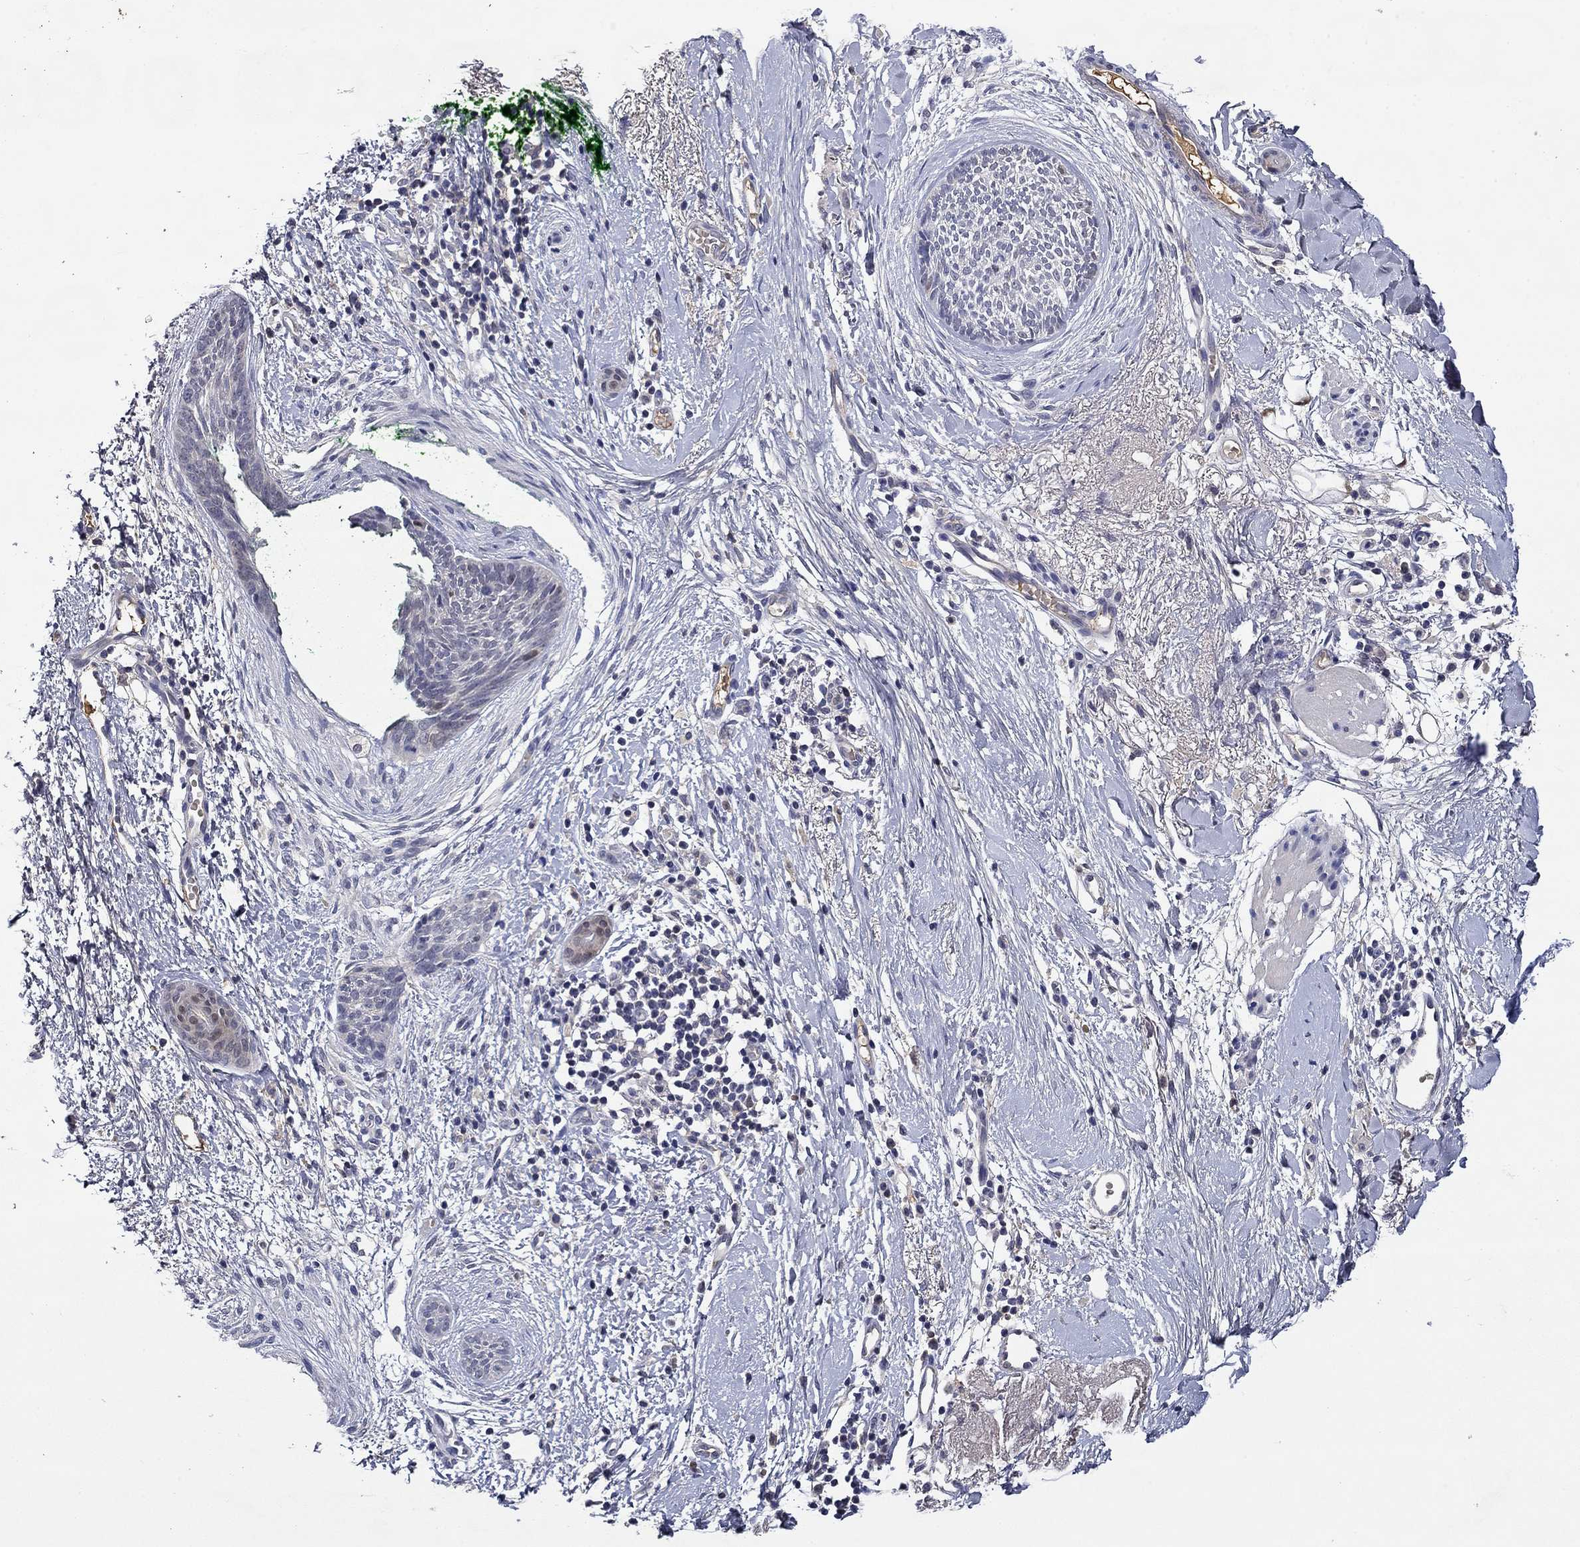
{"staining": {"intensity": "negative", "quantity": "none", "location": "none"}, "tissue": "skin cancer", "cell_type": "Tumor cells", "image_type": "cancer", "snomed": [{"axis": "morphology", "description": "Basal cell carcinoma"}, {"axis": "topography", "description": "Skin"}], "caption": "Immunohistochemistry histopathology image of neoplastic tissue: human skin cancer (basal cell carcinoma) stained with DAB (3,3'-diaminobenzidine) reveals no significant protein expression in tumor cells.", "gene": "DDTL", "patient": {"sex": "female", "age": 65}}